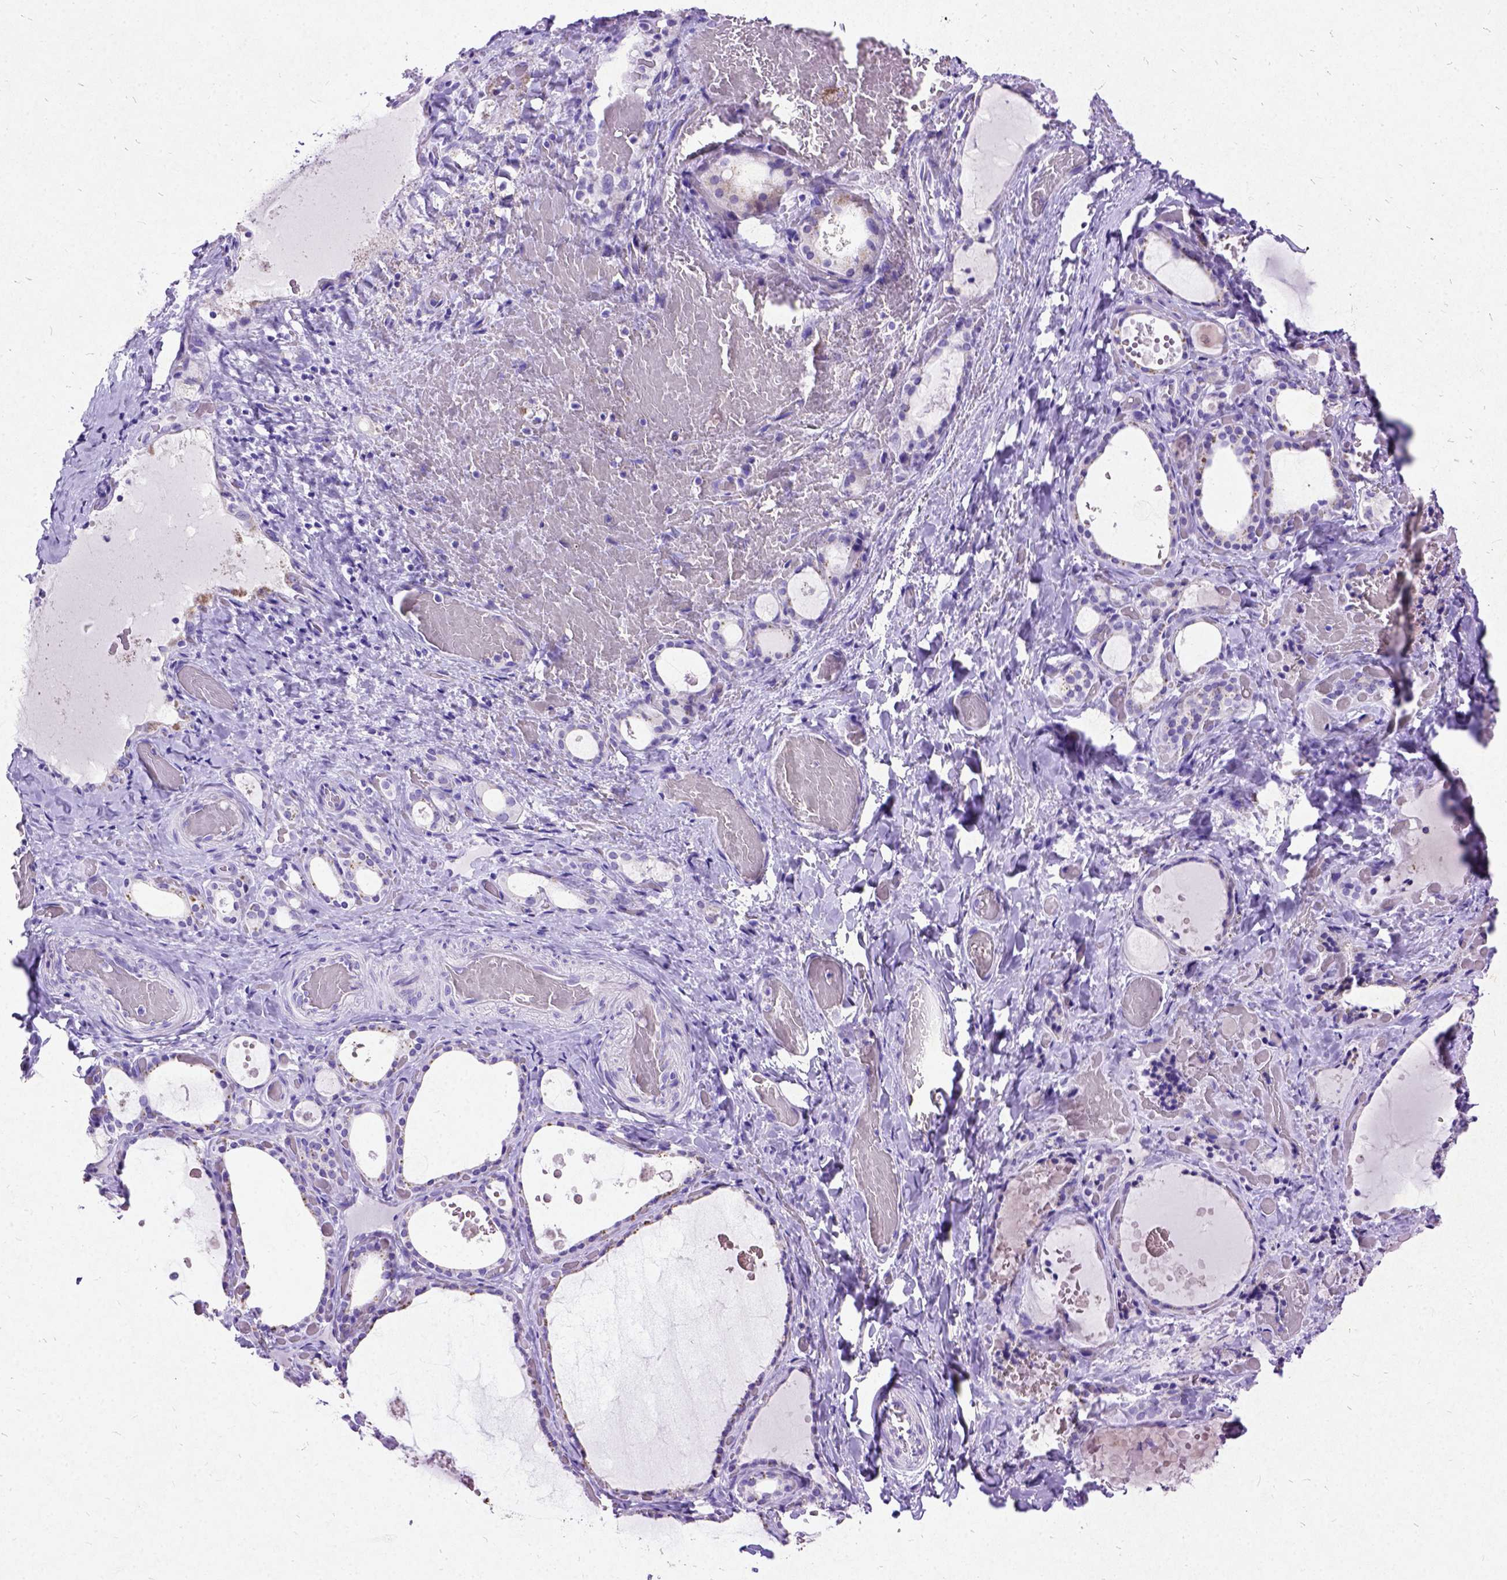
{"staining": {"intensity": "negative", "quantity": "none", "location": "none"}, "tissue": "thyroid gland", "cell_type": "Glandular cells", "image_type": "normal", "snomed": [{"axis": "morphology", "description": "Normal tissue, NOS"}, {"axis": "topography", "description": "Thyroid gland"}], "caption": "This is an IHC image of benign thyroid gland. There is no positivity in glandular cells.", "gene": "NEUROD4", "patient": {"sex": "female", "age": 56}}